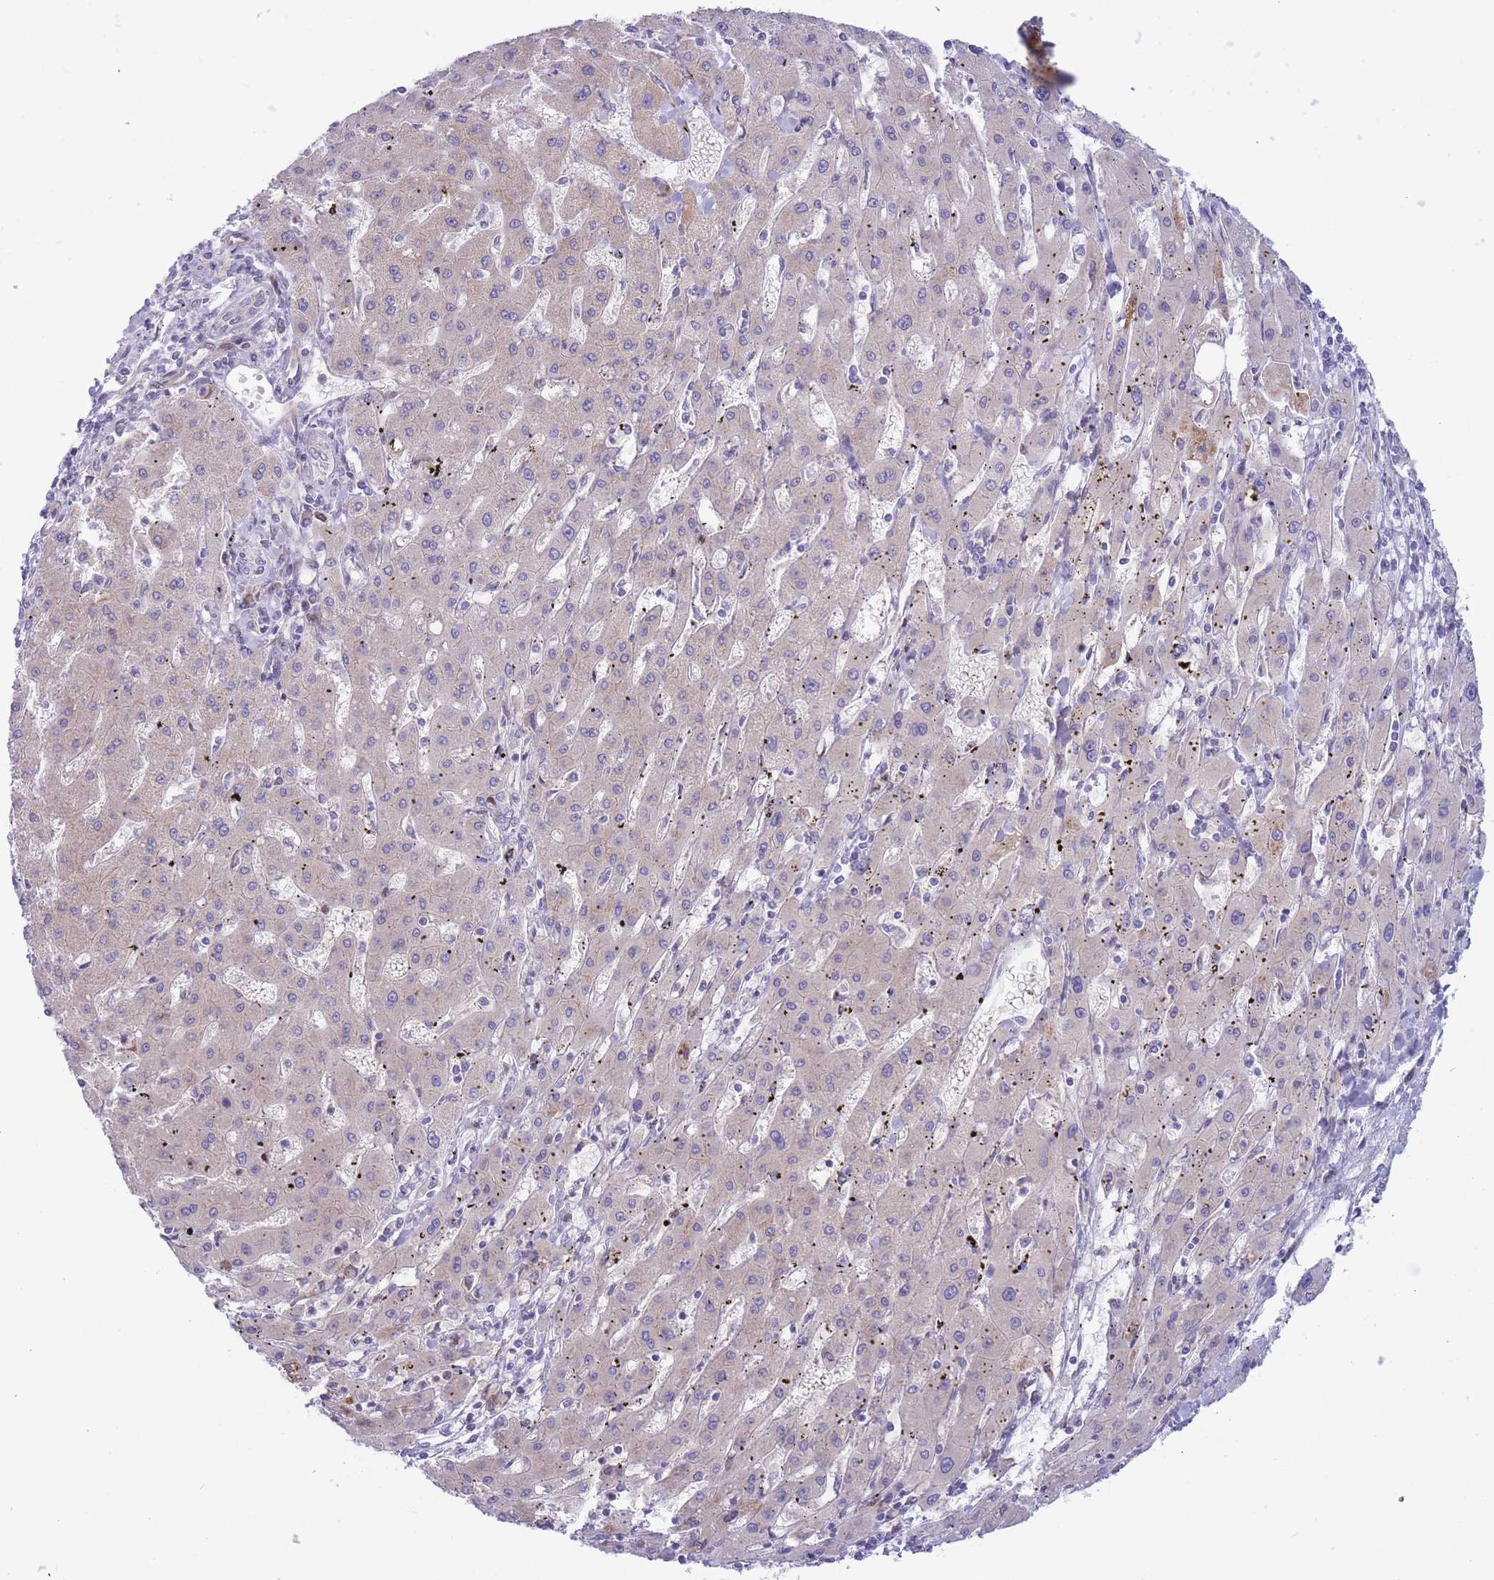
{"staining": {"intensity": "negative", "quantity": "none", "location": "none"}, "tissue": "liver cancer", "cell_type": "Tumor cells", "image_type": "cancer", "snomed": [{"axis": "morphology", "description": "Carcinoma, Hepatocellular, NOS"}, {"axis": "topography", "description": "Liver"}], "caption": "Immunohistochemical staining of liver hepatocellular carcinoma reveals no significant staining in tumor cells.", "gene": "ATP5MC2", "patient": {"sex": "male", "age": 72}}